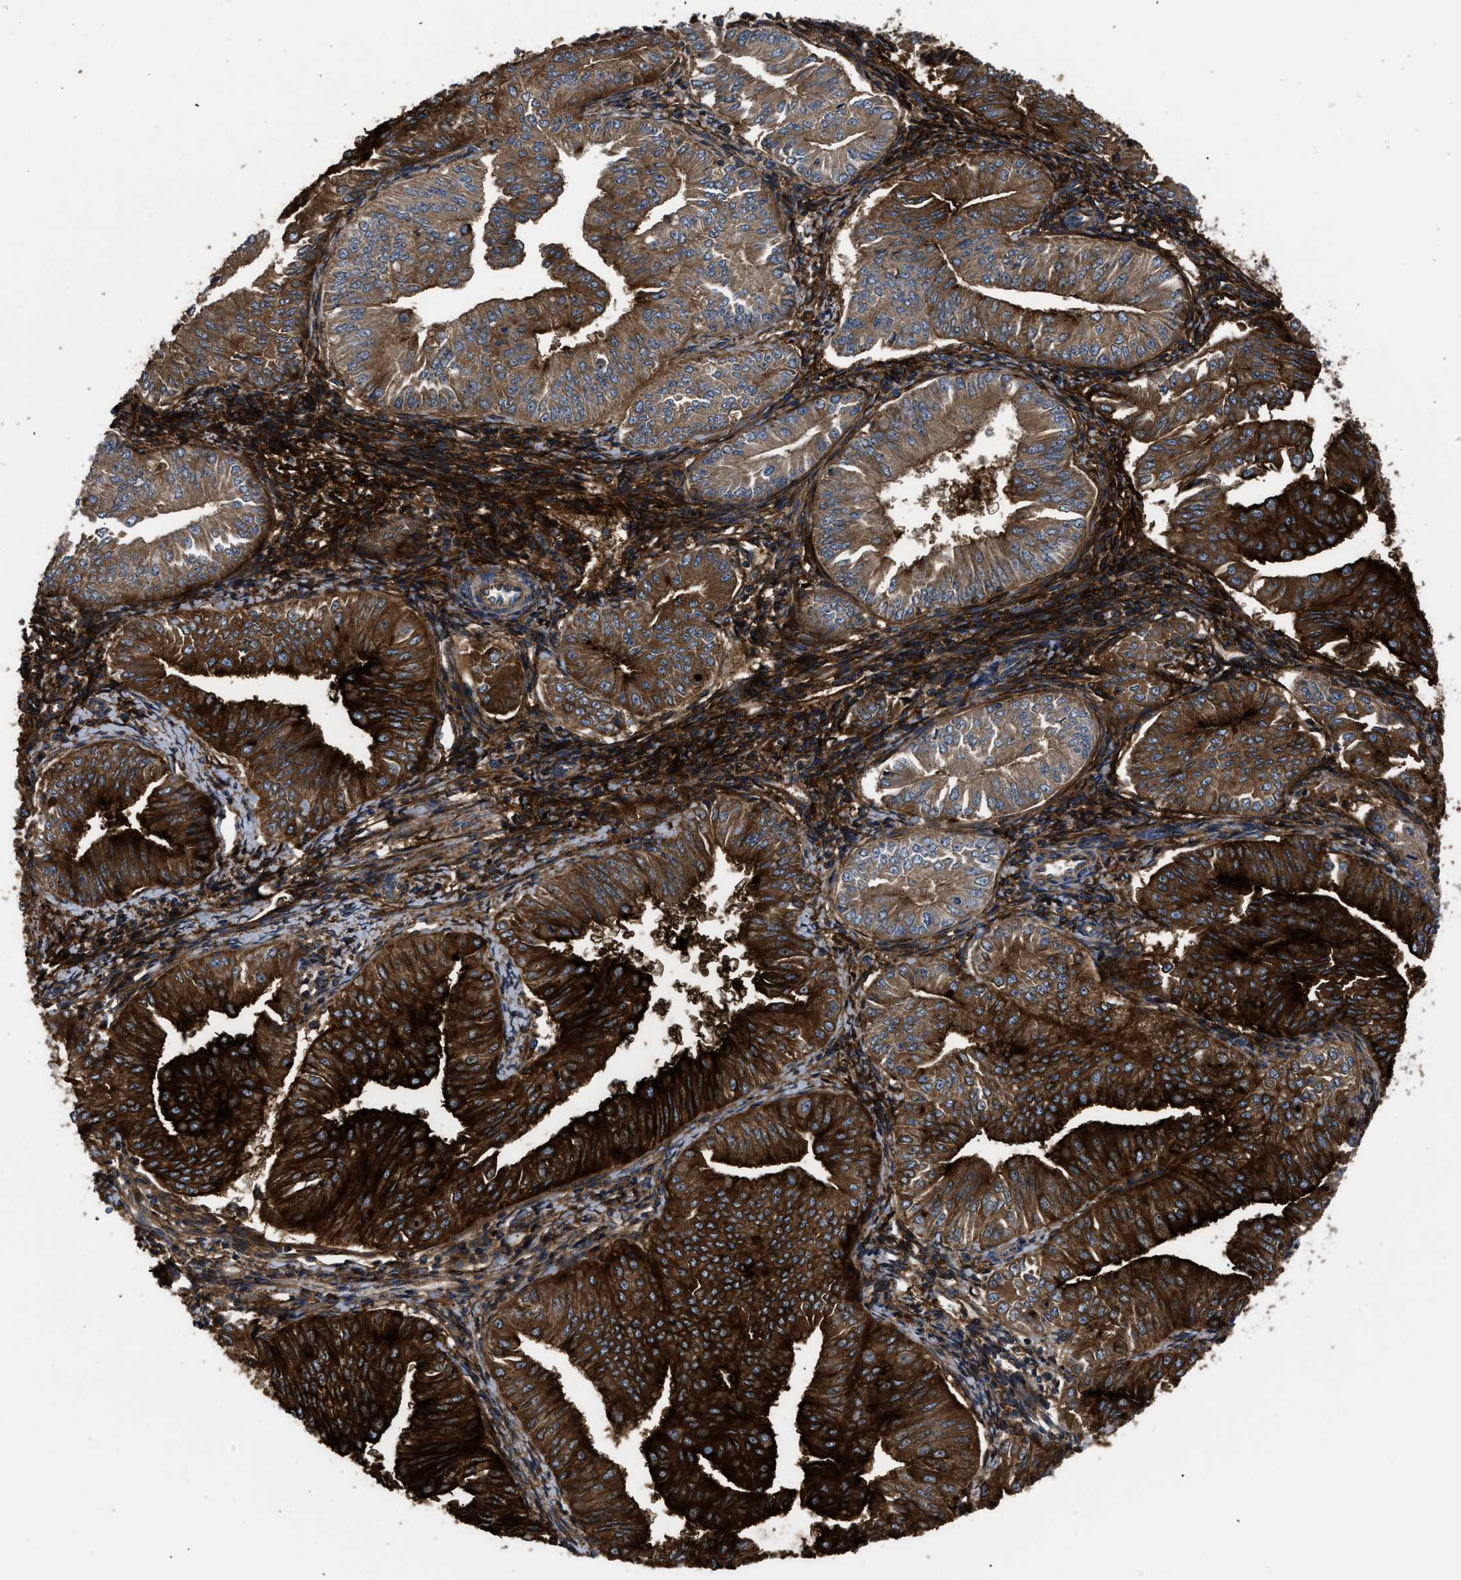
{"staining": {"intensity": "strong", "quantity": ">75%", "location": "cytoplasmic/membranous"}, "tissue": "endometrial cancer", "cell_type": "Tumor cells", "image_type": "cancer", "snomed": [{"axis": "morphology", "description": "Normal tissue, NOS"}, {"axis": "morphology", "description": "Adenocarcinoma, NOS"}, {"axis": "topography", "description": "Endometrium"}], "caption": "The immunohistochemical stain shows strong cytoplasmic/membranous expression in tumor cells of endometrial cancer (adenocarcinoma) tissue.", "gene": "NT5E", "patient": {"sex": "female", "age": 53}}